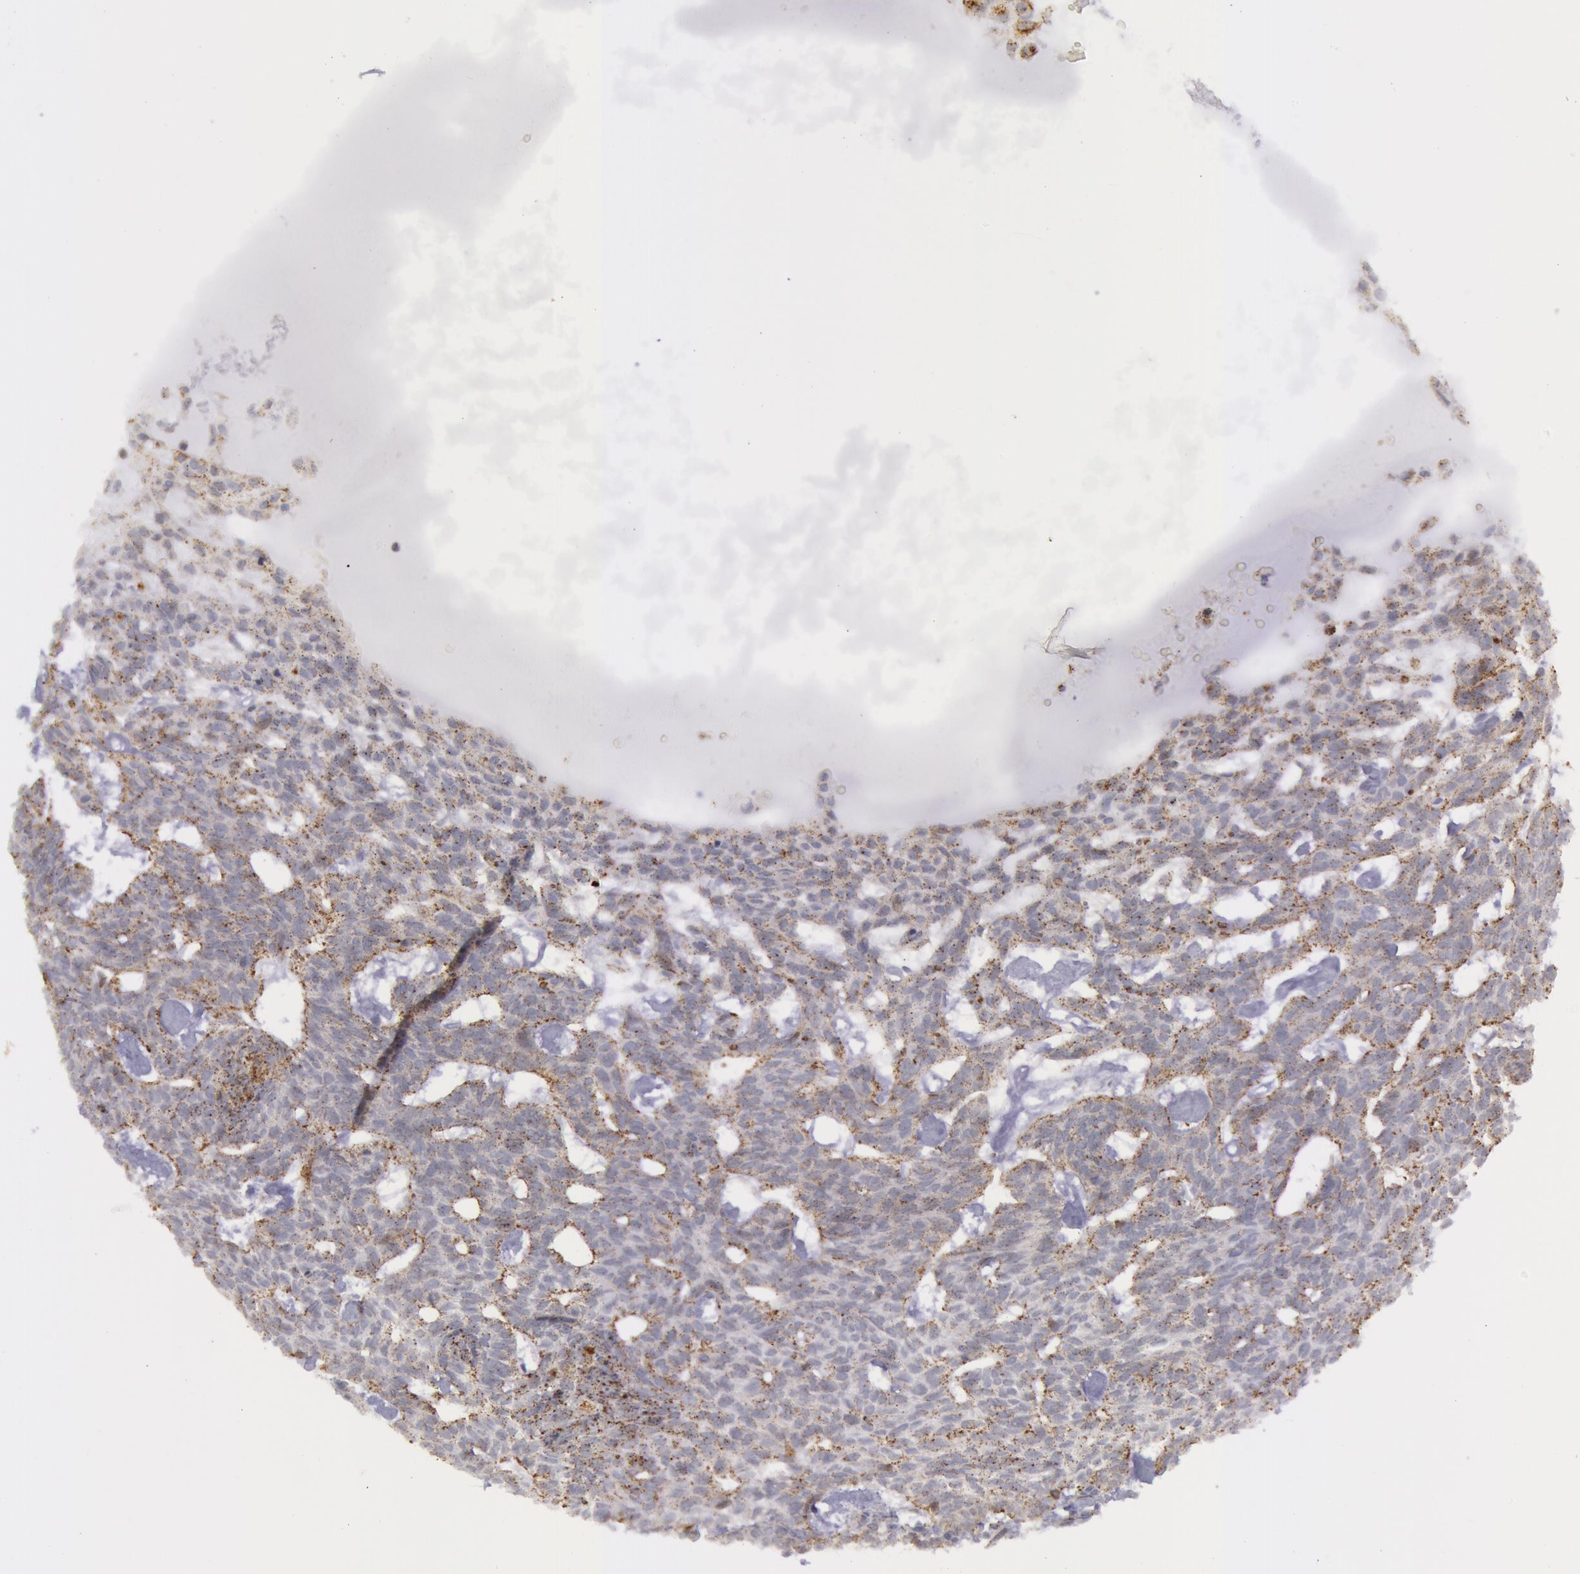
{"staining": {"intensity": "weak", "quantity": "25%-75%", "location": "cytoplasmic/membranous"}, "tissue": "skin cancer", "cell_type": "Tumor cells", "image_type": "cancer", "snomed": [{"axis": "morphology", "description": "Basal cell carcinoma"}, {"axis": "topography", "description": "Skin"}], "caption": "About 25%-75% of tumor cells in basal cell carcinoma (skin) show weak cytoplasmic/membranous protein positivity as visualized by brown immunohistochemical staining.", "gene": "FLOT2", "patient": {"sex": "male", "age": 75}}